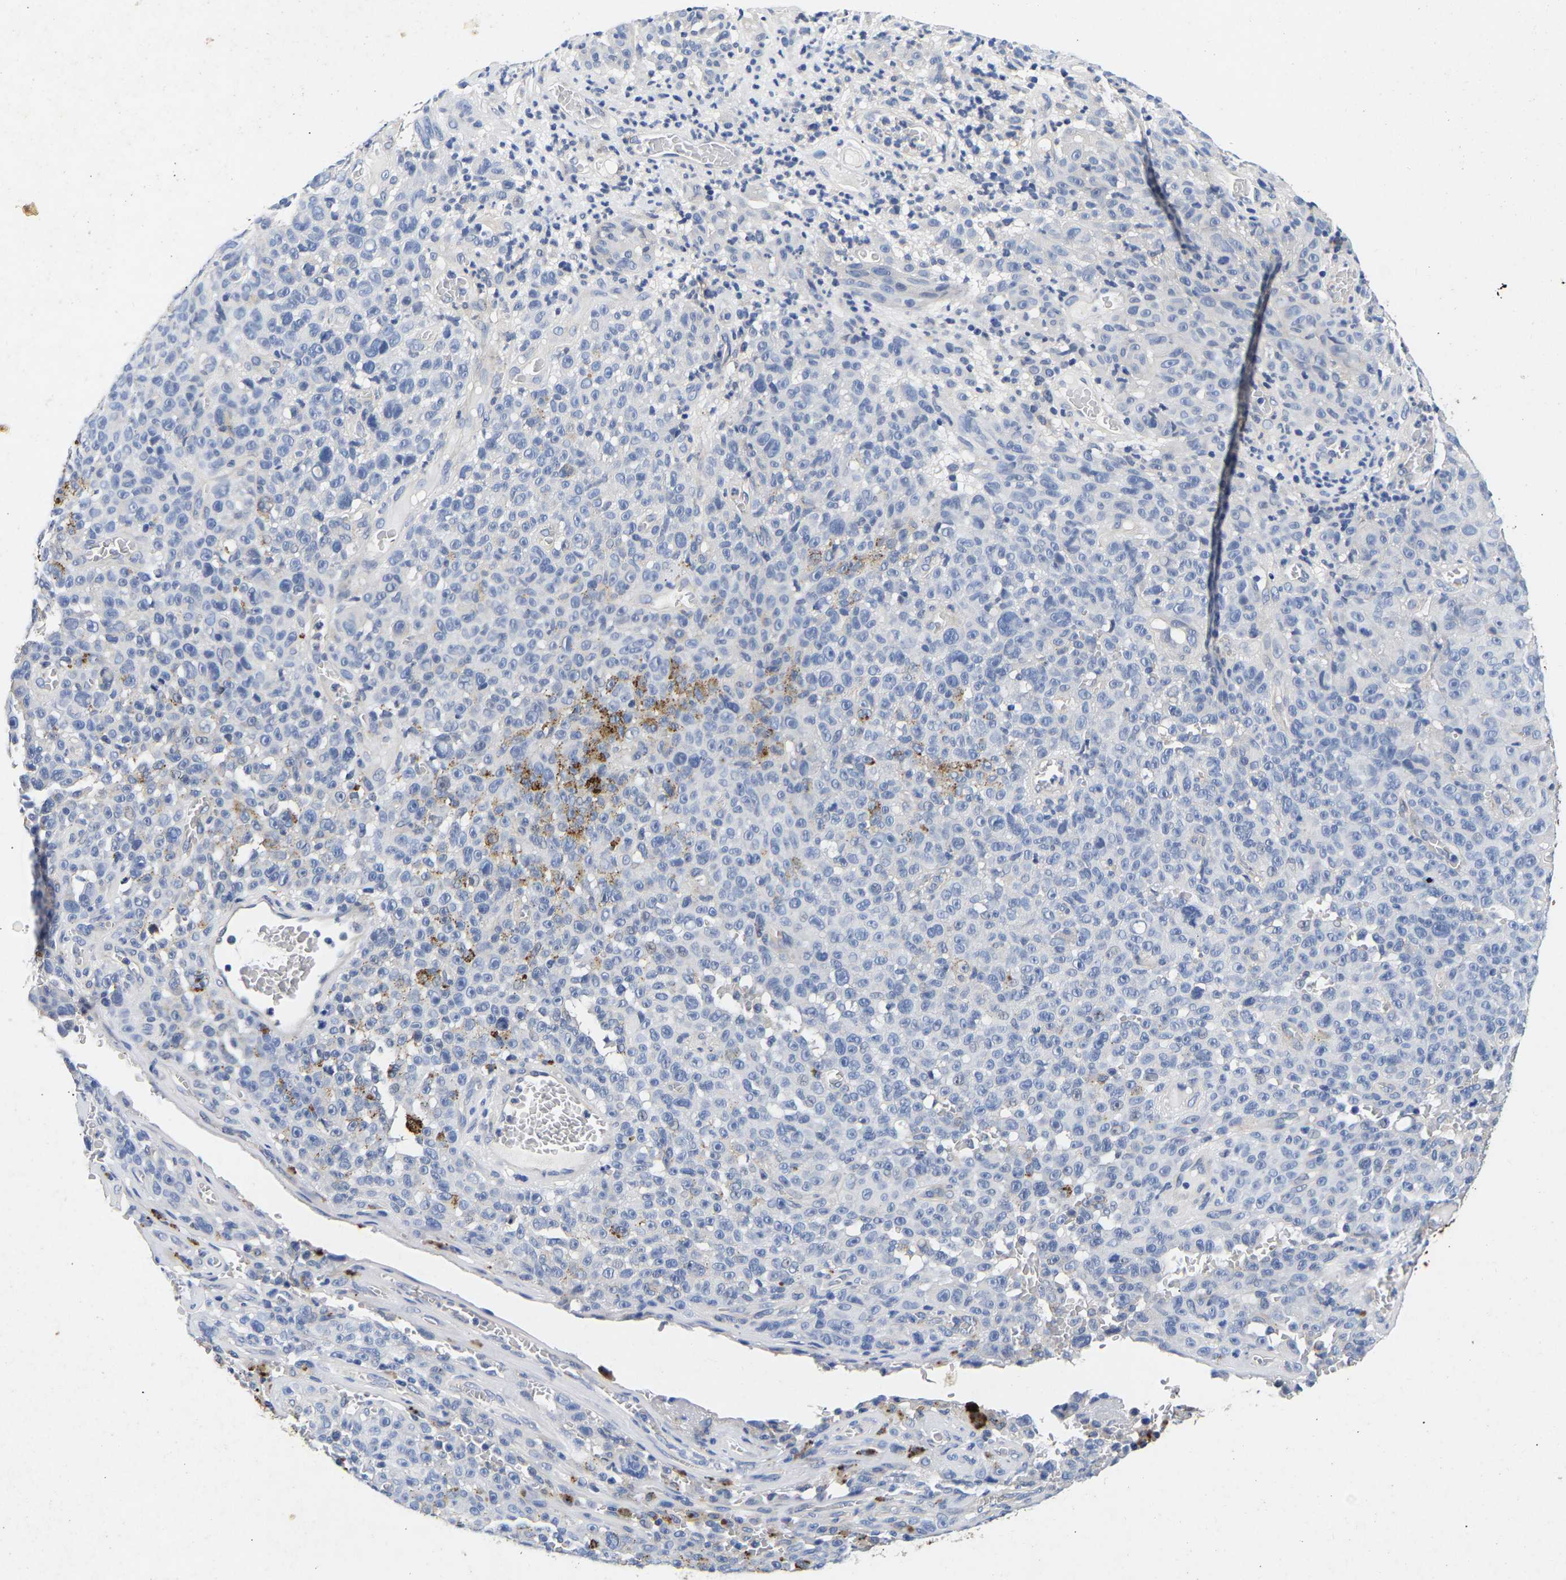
{"staining": {"intensity": "negative", "quantity": "none", "location": "none"}, "tissue": "melanoma", "cell_type": "Tumor cells", "image_type": "cancer", "snomed": [{"axis": "morphology", "description": "Malignant melanoma, NOS"}, {"axis": "topography", "description": "Skin"}], "caption": "This photomicrograph is of malignant melanoma stained with immunohistochemistry to label a protein in brown with the nuclei are counter-stained blue. There is no expression in tumor cells. (DAB (3,3'-diaminobenzidine) immunohistochemistry (IHC), high magnification).", "gene": "CCDC6", "patient": {"sex": "female", "age": 82}}